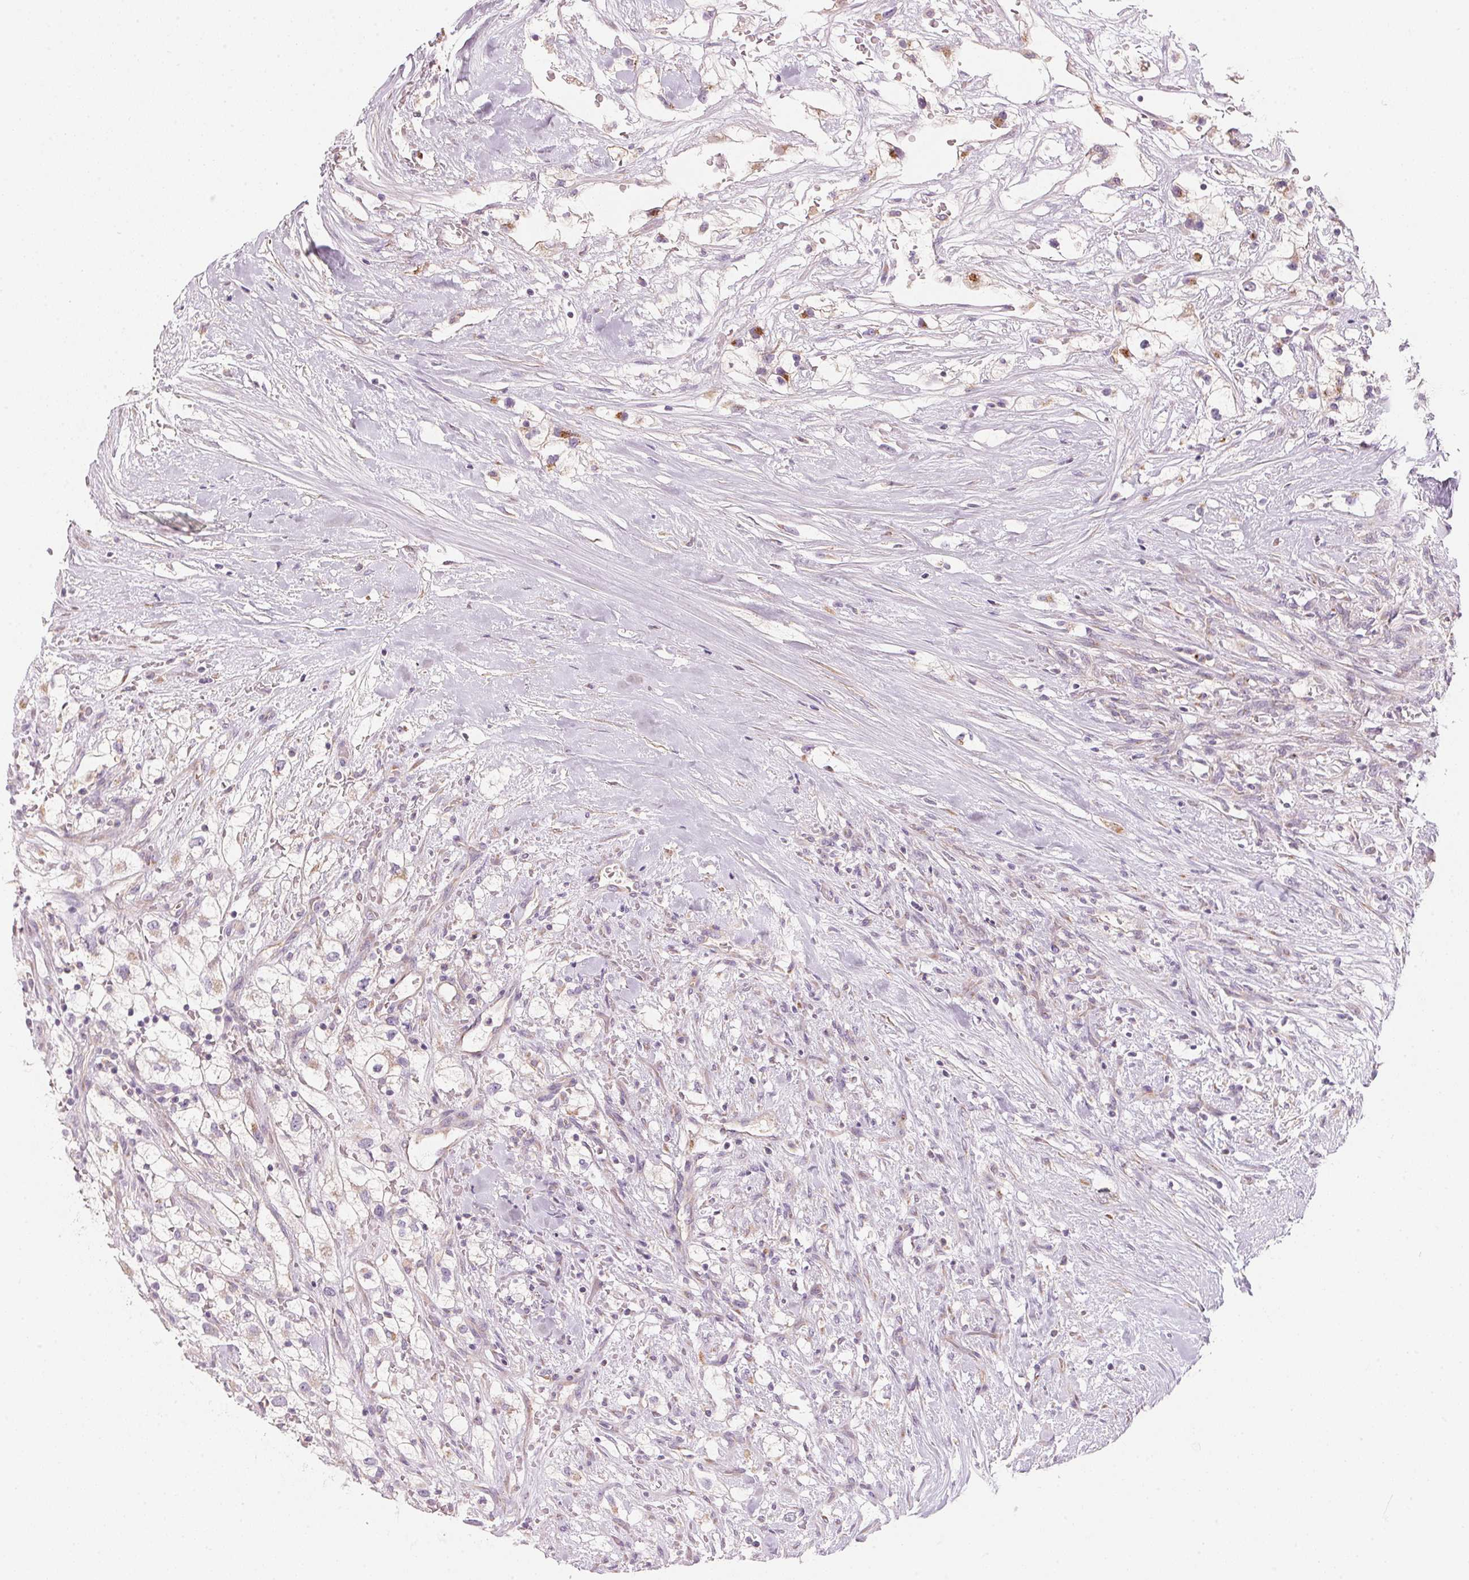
{"staining": {"intensity": "negative", "quantity": "none", "location": "none"}, "tissue": "renal cancer", "cell_type": "Tumor cells", "image_type": "cancer", "snomed": [{"axis": "morphology", "description": "Adenocarcinoma, NOS"}, {"axis": "topography", "description": "Kidney"}], "caption": "Immunohistochemistry micrograph of neoplastic tissue: renal adenocarcinoma stained with DAB displays no significant protein staining in tumor cells. (IHC, brightfield microscopy, high magnification).", "gene": "DRAM2", "patient": {"sex": "male", "age": 59}}